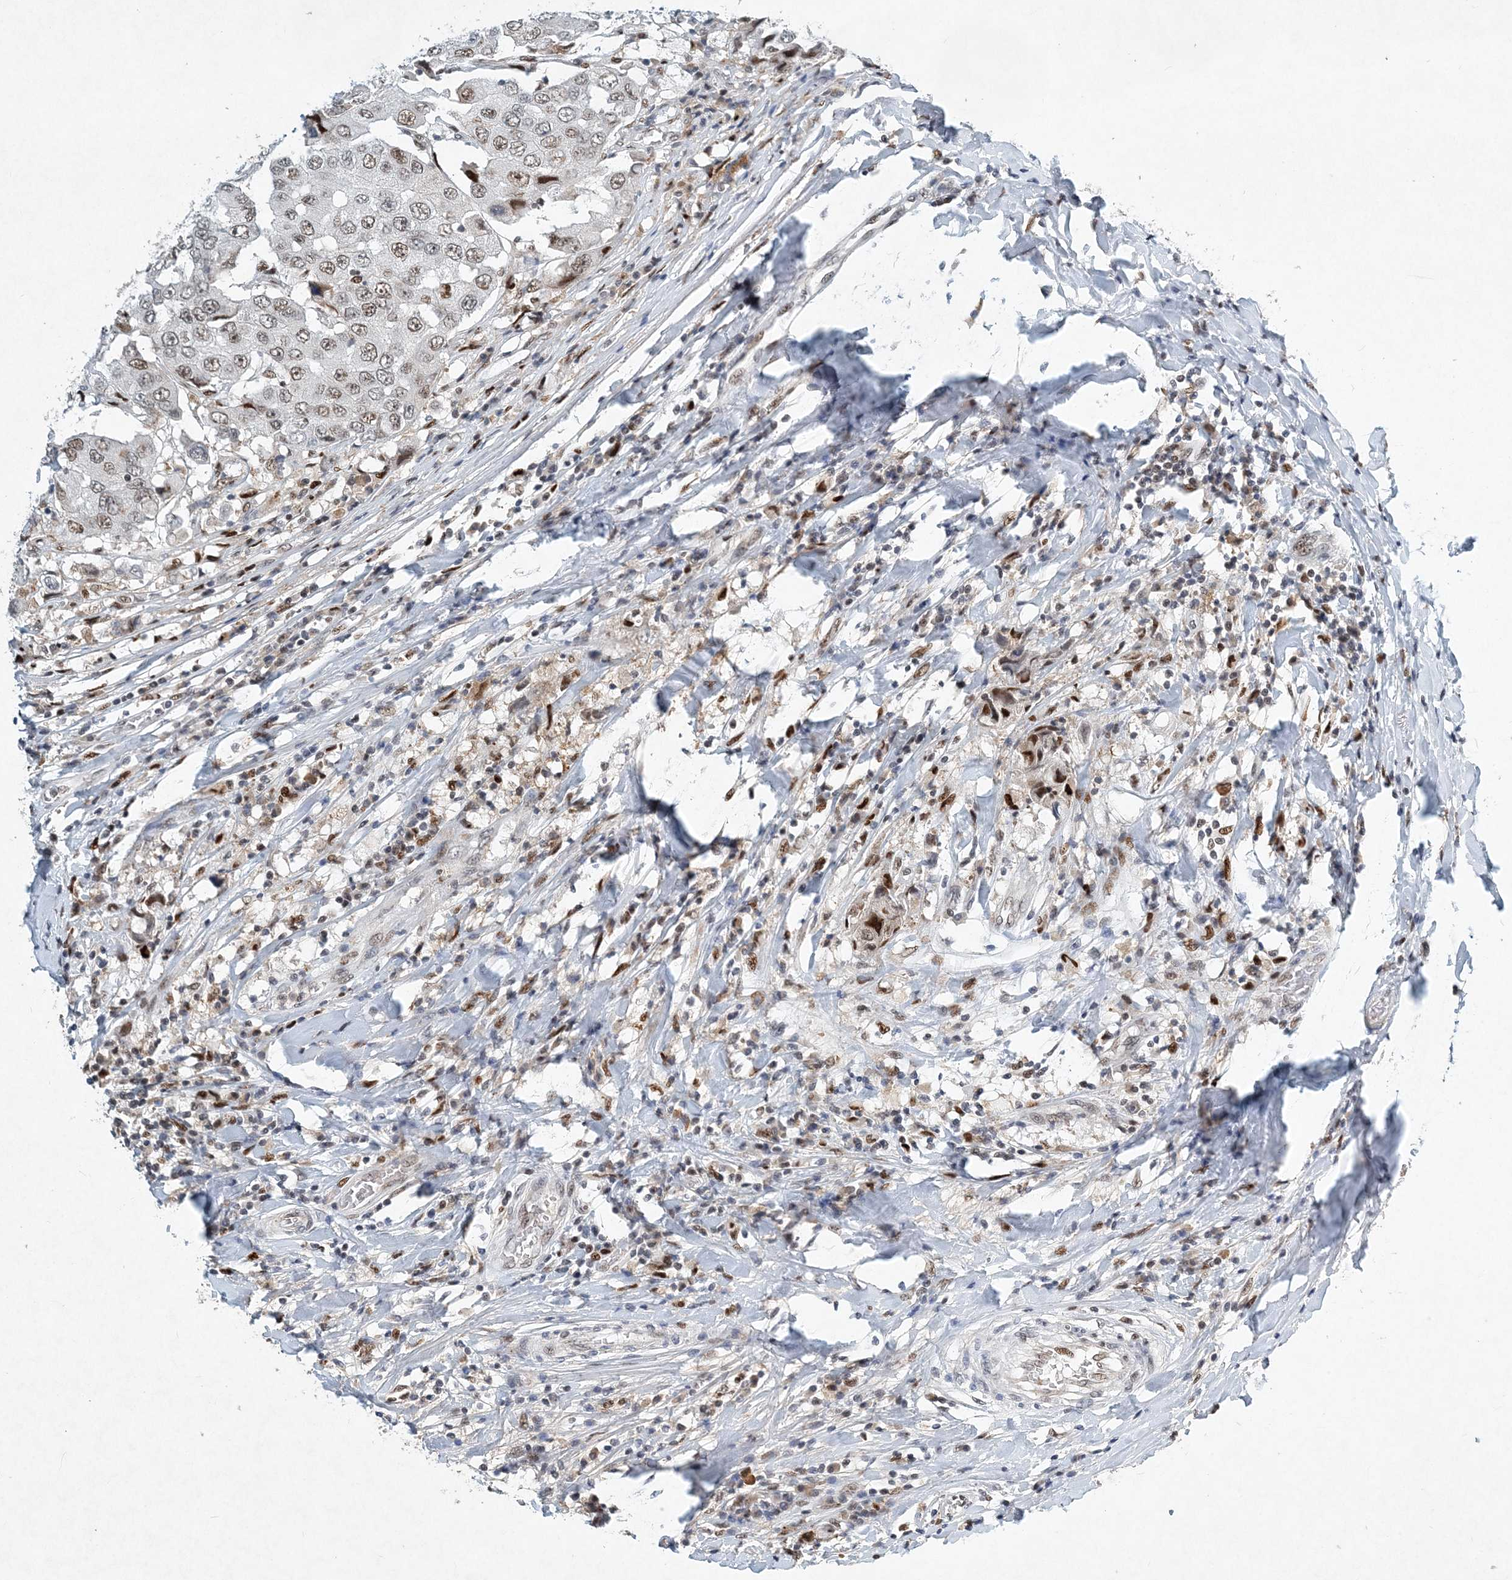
{"staining": {"intensity": "moderate", "quantity": ">75%", "location": "nuclear"}, "tissue": "breast cancer", "cell_type": "Tumor cells", "image_type": "cancer", "snomed": [{"axis": "morphology", "description": "Duct carcinoma"}, {"axis": "topography", "description": "Breast"}], "caption": "Immunohistochemical staining of breast cancer (infiltrating ductal carcinoma) reveals moderate nuclear protein staining in approximately >75% of tumor cells. (IHC, brightfield microscopy, high magnification).", "gene": "KPNA4", "patient": {"sex": "female", "age": 27}}